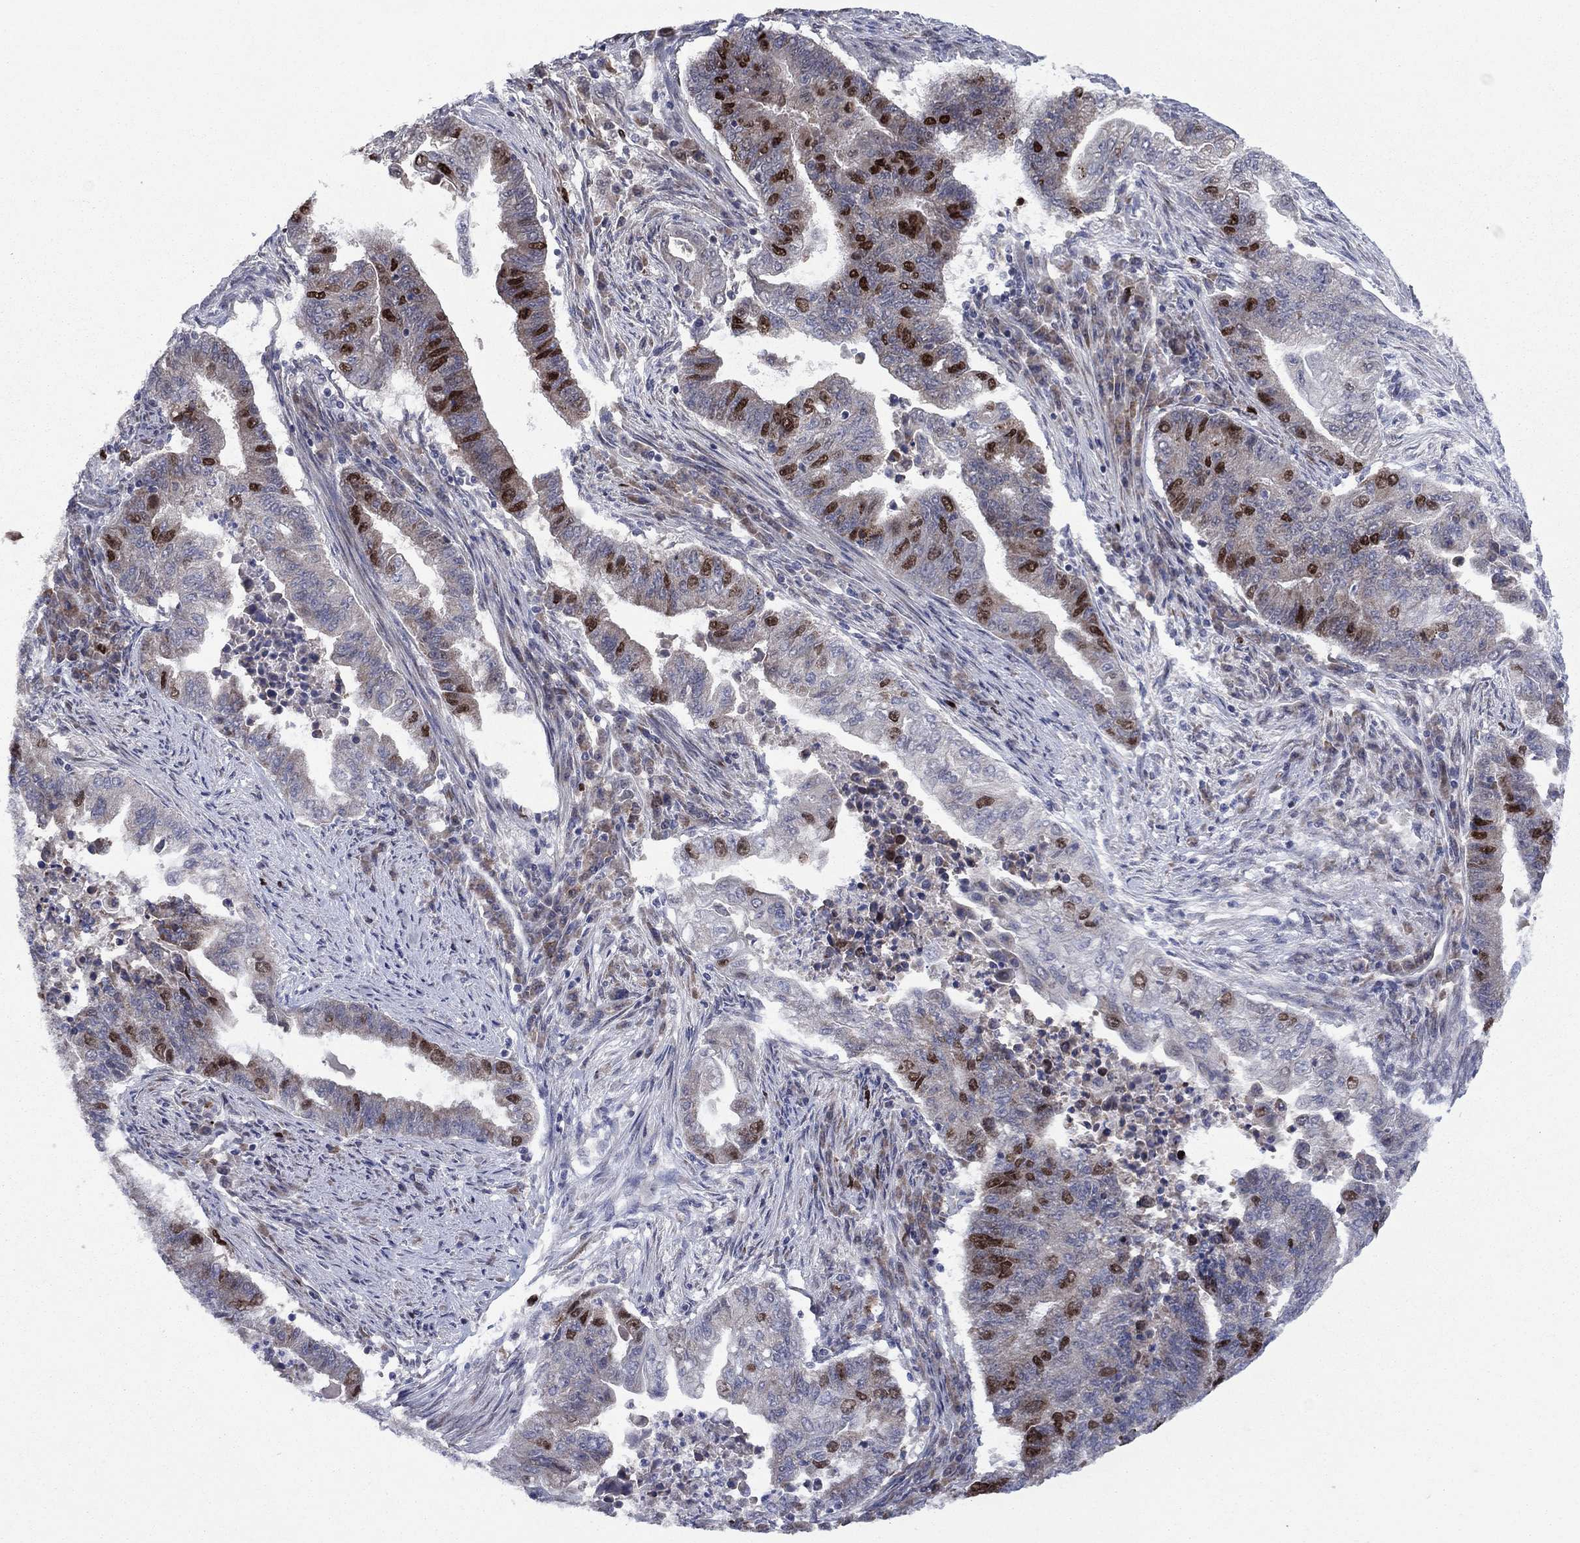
{"staining": {"intensity": "strong", "quantity": "25%-75%", "location": "nuclear"}, "tissue": "endometrial cancer", "cell_type": "Tumor cells", "image_type": "cancer", "snomed": [{"axis": "morphology", "description": "Adenocarcinoma, NOS"}, {"axis": "topography", "description": "Uterus"}, {"axis": "topography", "description": "Endometrium"}], "caption": "IHC histopathology image of human endometrial adenocarcinoma stained for a protein (brown), which shows high levels of strong nuclear staining in about 25%-75% of tumor cells.", "gene": "CDCA5", "patient": {"sex": "female", "age": 54}}